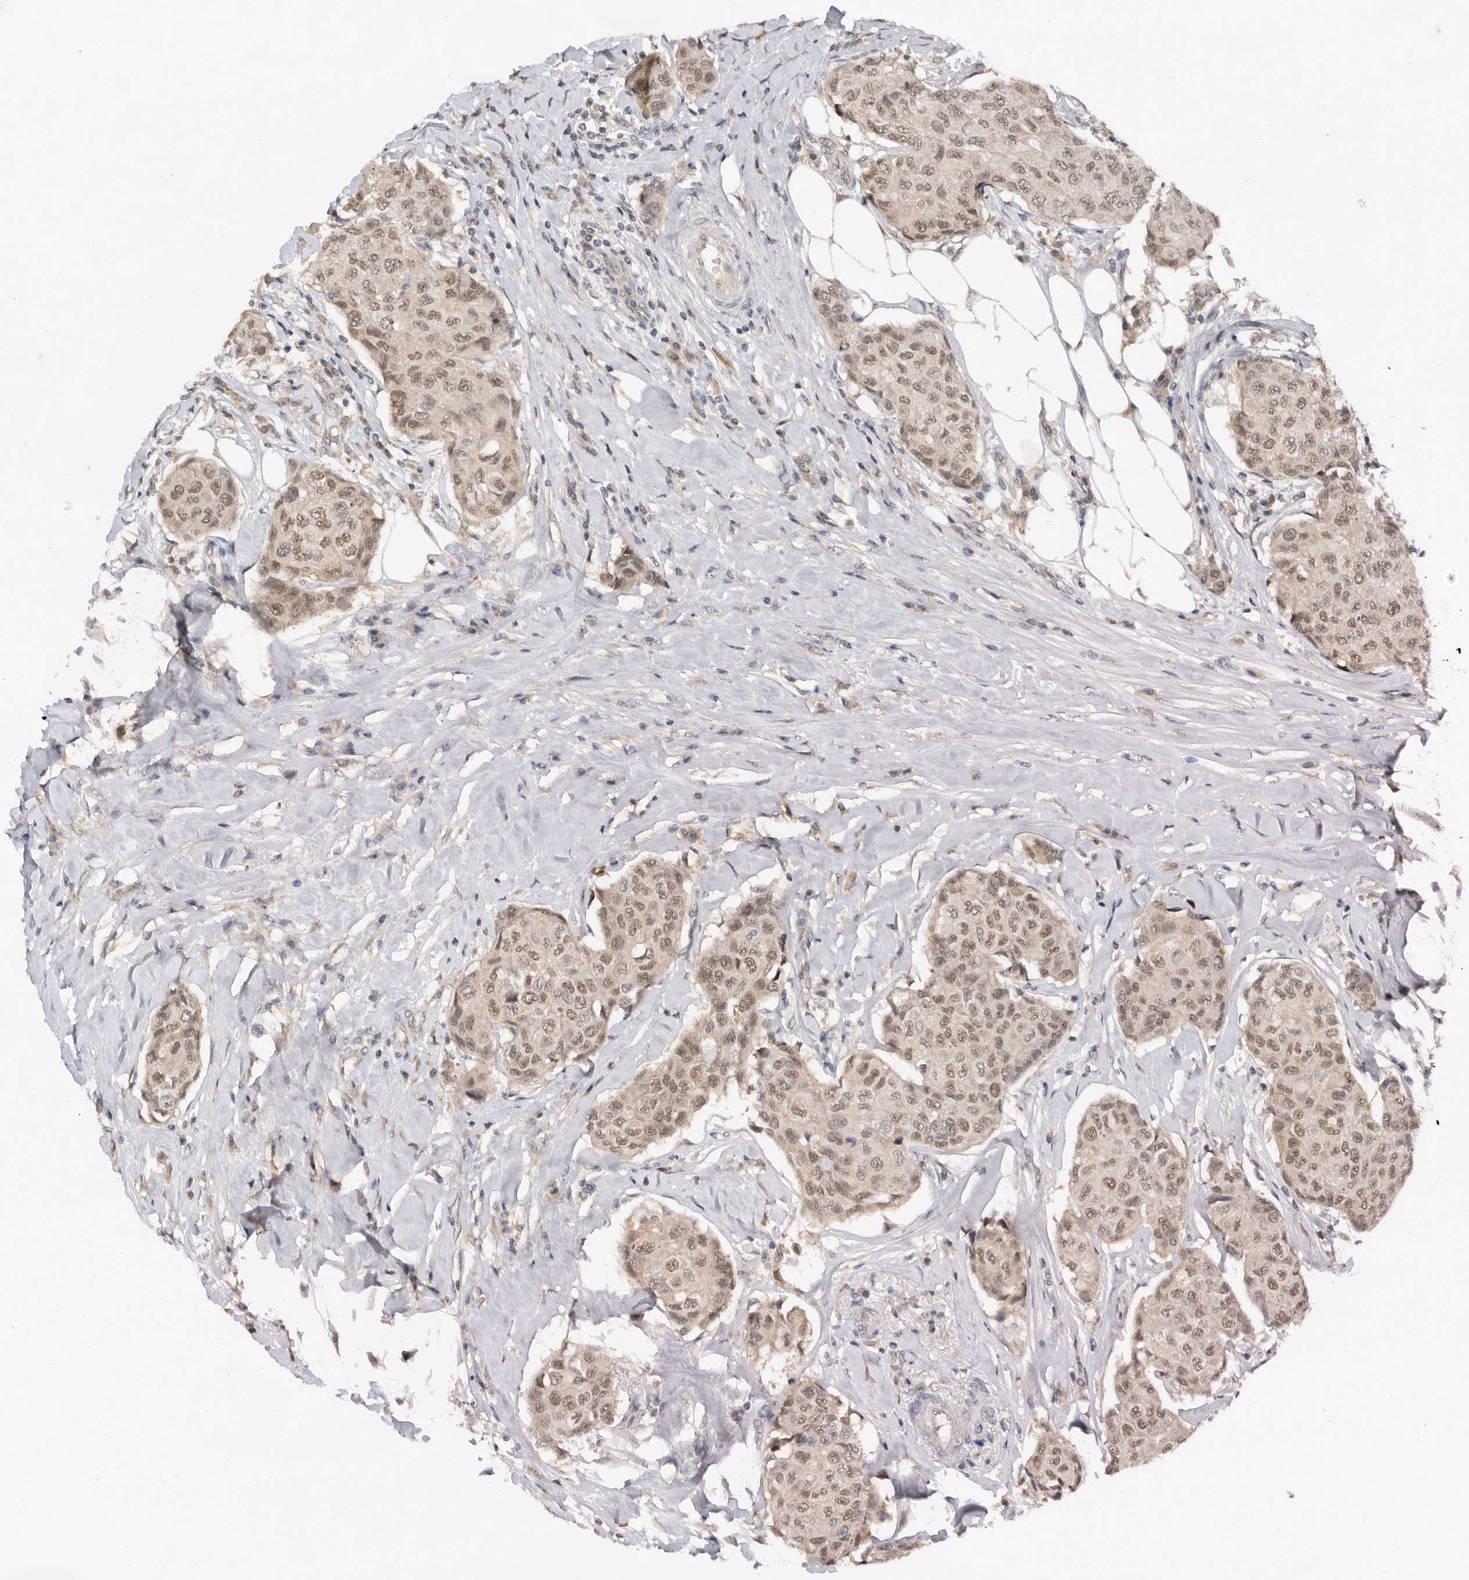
{"staining": {"intensity": "weak", "quantity": ">75%", "location": "nuclear"}, "tissue": "breast cancer", "cell_type": "Tumor cells", "image_type": "cancer", "snomed": [{"axis": "morphology", "description": "Duct carcinoma"}, {"axis": "topography", "description": "Breast"}], "caption": "Immunohistochemical staining of human invasive ductal carcinoma (breast) exhibits weak nuclear protein positivity in about >75% of tumor cells. The protein is stained brown, and the nuclei are stained in blue (DAB (3,3'-diaminobenzidine) IHC with brightfield microscopy, high magnification).", "gene": "BRCA2", "patient": {"sex": "female", "age": 80}}